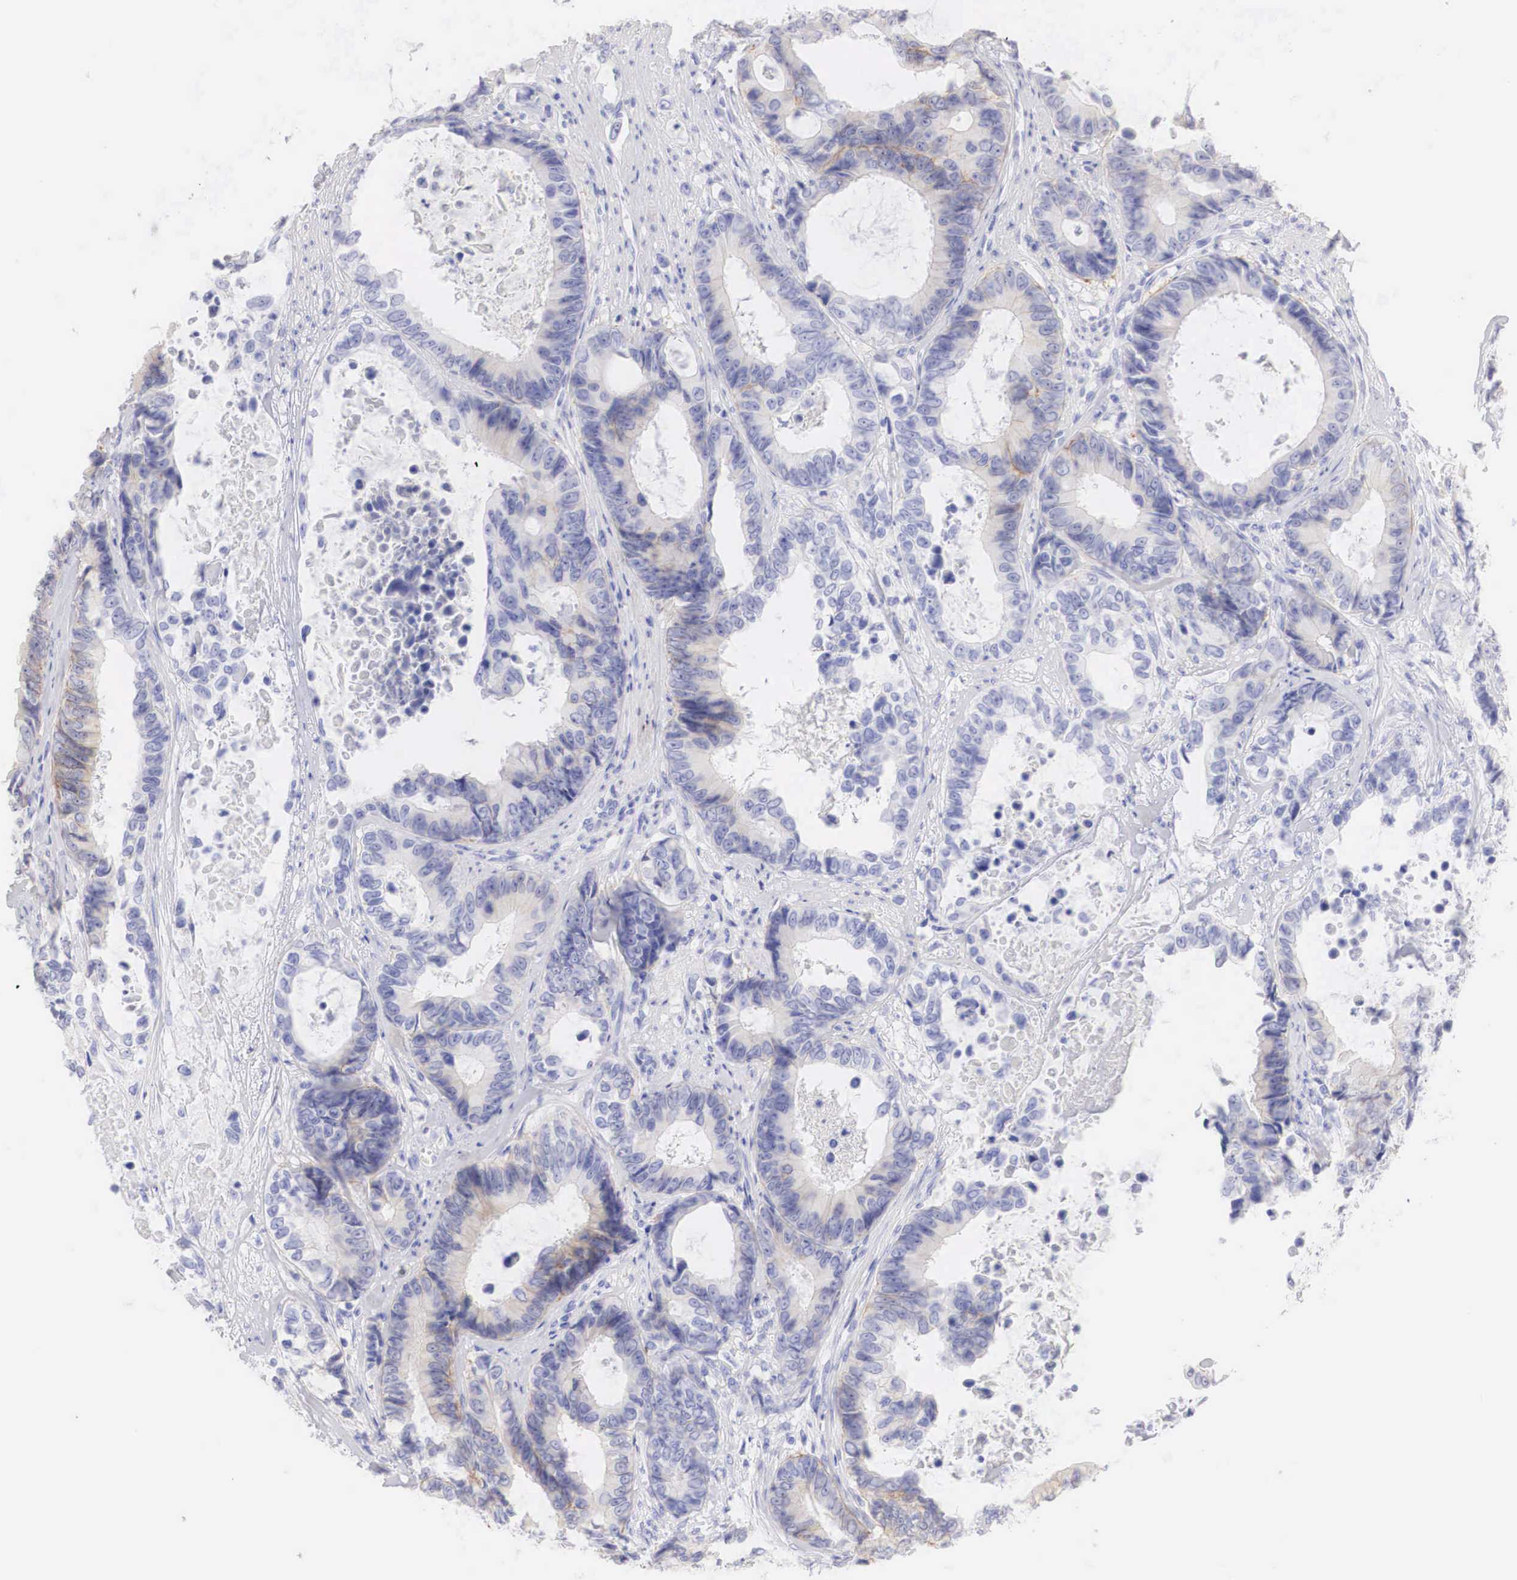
{"staining": {"intensity": "weak", "quantity": "<25%", "location": "cytoplasmic/membranous"}, "tissue": "colorectal cancer", "cell_type": "Tumor cells", "image_type": "cancer", "snomed": [{"axis": "morphology", "description": "Adenocarcinoma, NOS"}, {"axis": "topography", "description": "Rectum"}], "caption": "This is an IHC histopathology image of human colorectal cancer (adenocarcinoma). There is no positivity in tumor cells.", "gene": "ERBB2", "patient": {"sex": "female", "age": 98}}